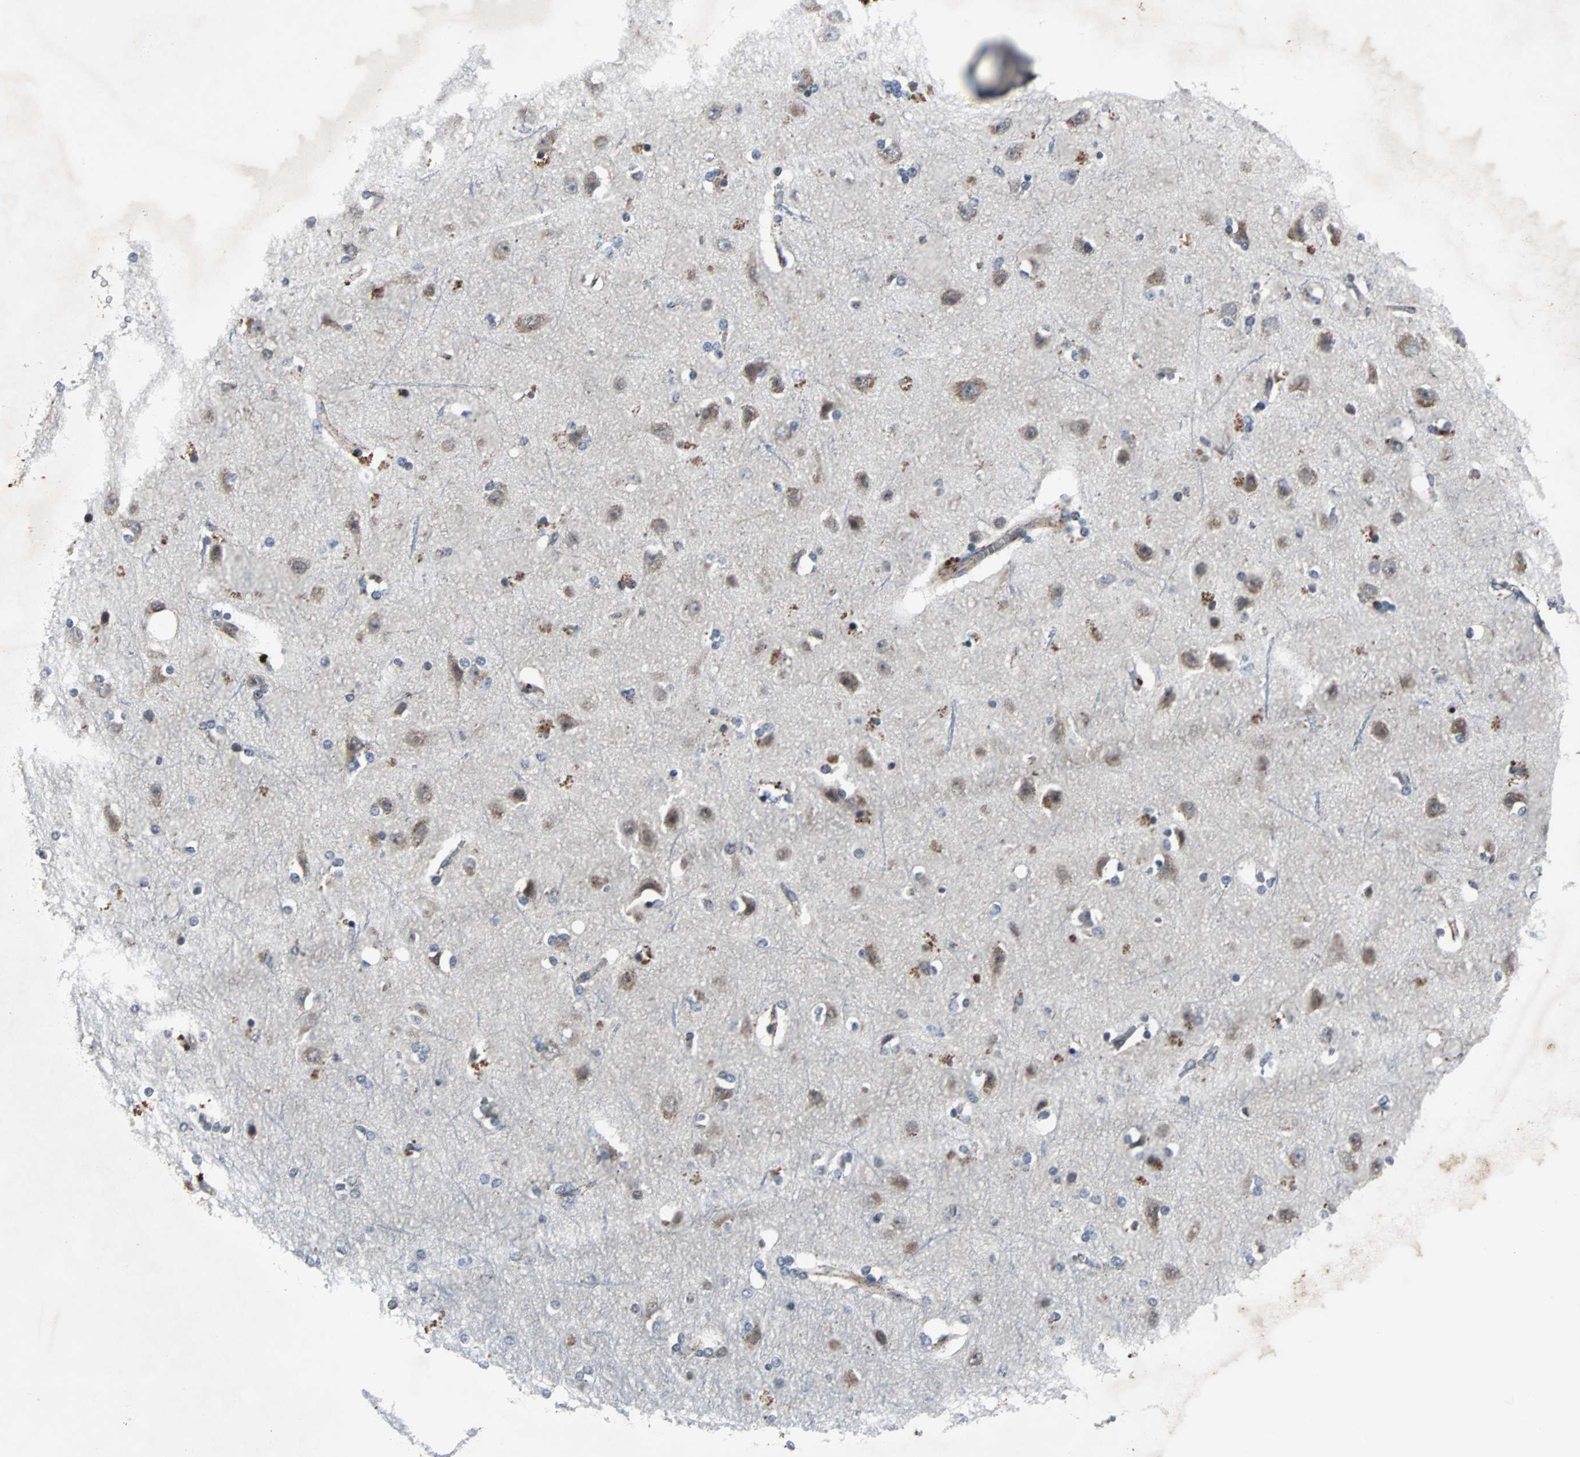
{"staining": {"intensity": "moderate", "quantity": ">75%", "location": "cytoplasmic/membranous"}, "tissue": "cerebral cortex", "cell_type": "Endothelial cells", "image_type": "normal", "snomed": [{"axis": "morphology", "description": "Normal tissue, NOS"}, {"axis": "topography", "description": "Cerebral cortex"}], "caption": "Protein expression analysis of normal cerebral cortex shows moderate cytoplasmic/membranous staining in about >75% of endothelial cells.", "gene": "LSR", "patient": {"sex": "female", "age": 54}}